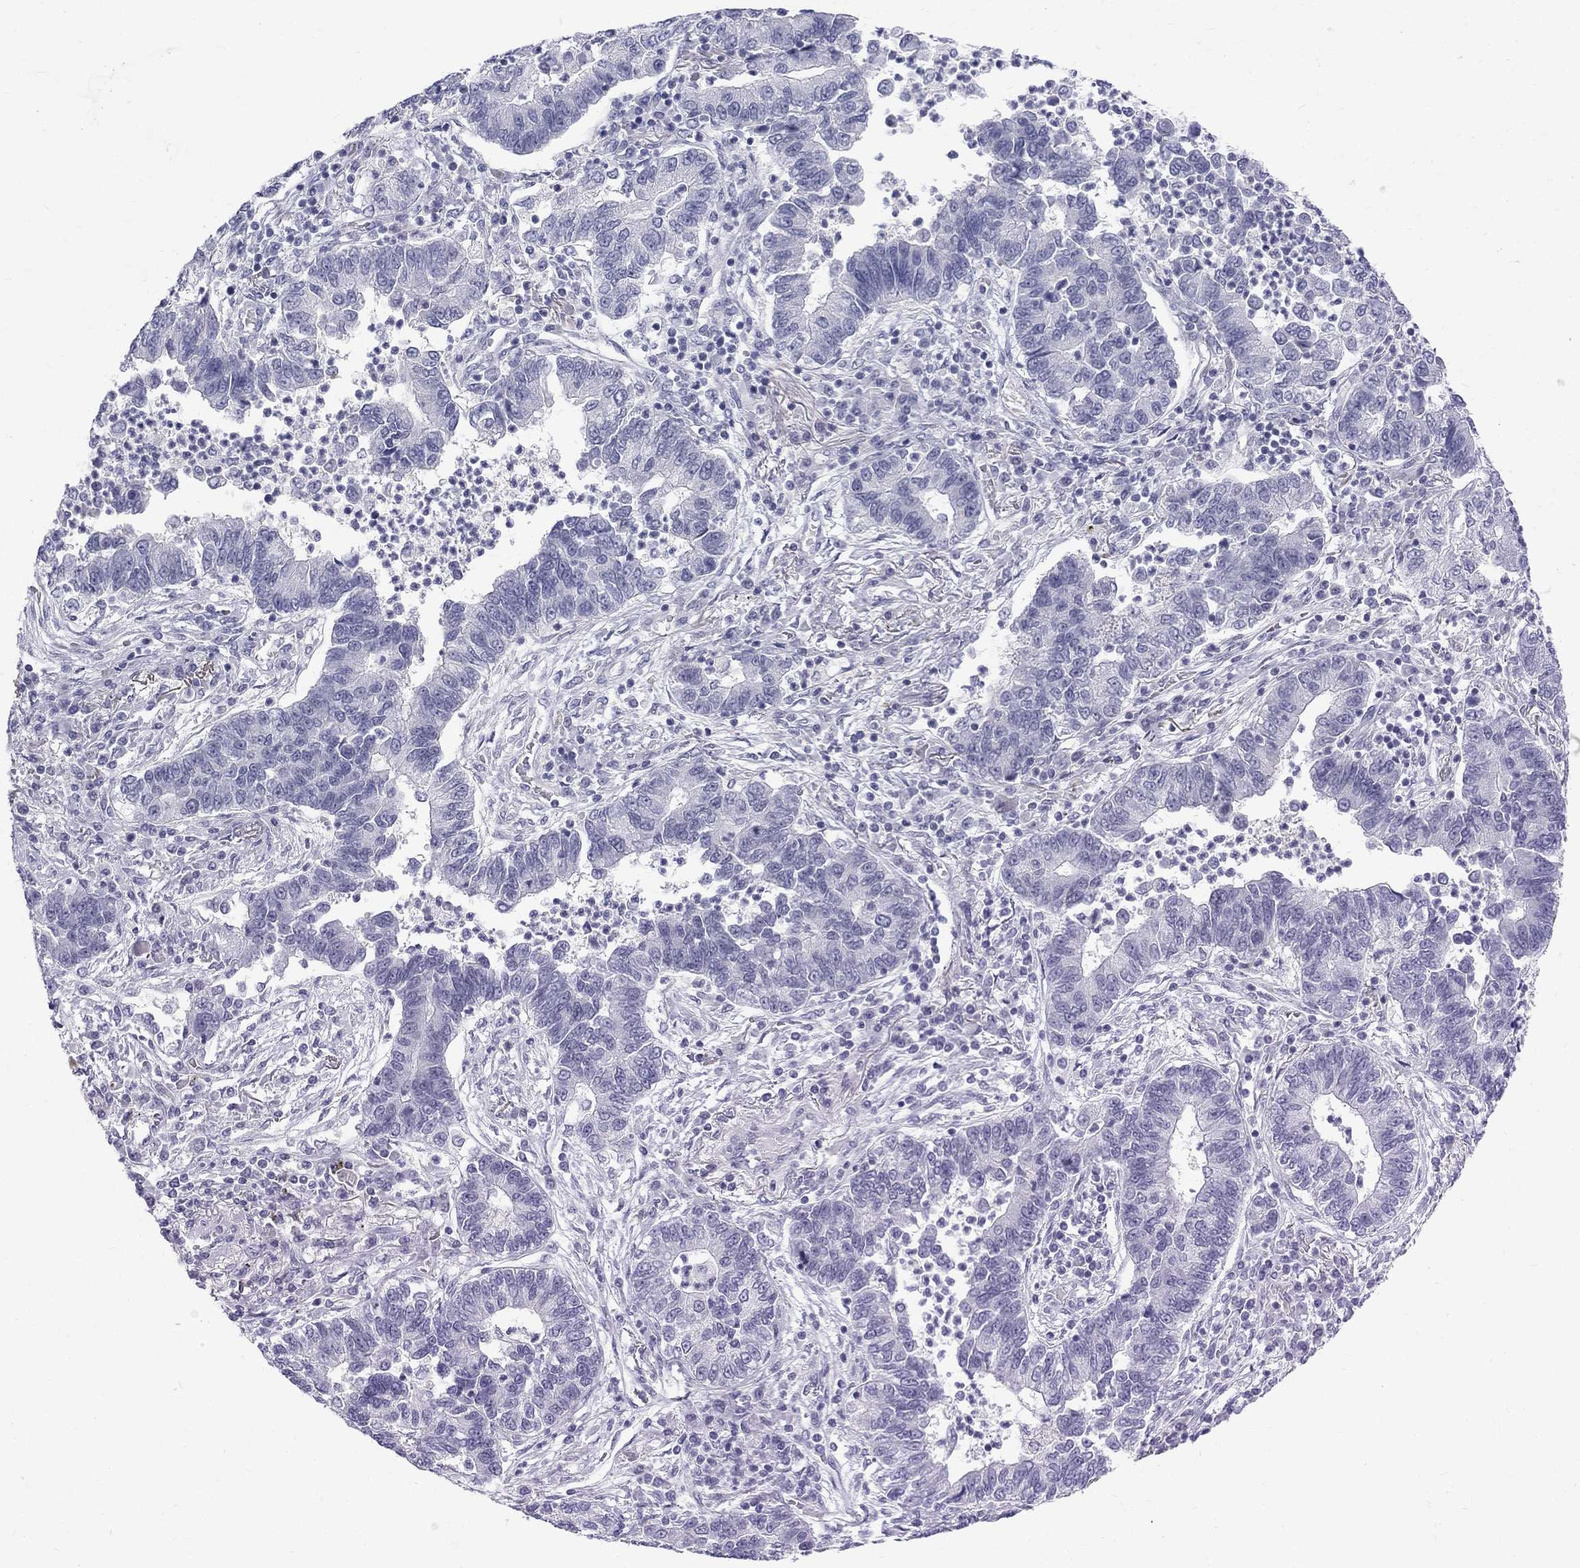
{"staining": {"intensity": "negative", "quantity": "none", "location": "none"}, "tissue": "lung cancer", "cell_type": "Tumor cells", "image_type": "cancer", "snomed": [{"axis": "morphology", "description": "Adenocarcinoma, NOS"}, {"axis": "topography", "description": "Lung"}], "caption": "Immunohistochemical staining of human lung adenocarcinoma reveals no significant positivity in tumor cells. (Brightfield microscopy of DAB immunohistochemistry (IHC) at high magnification).", "gene": "MAGEB6", "patient": {"sex": "female", "age": 57}}